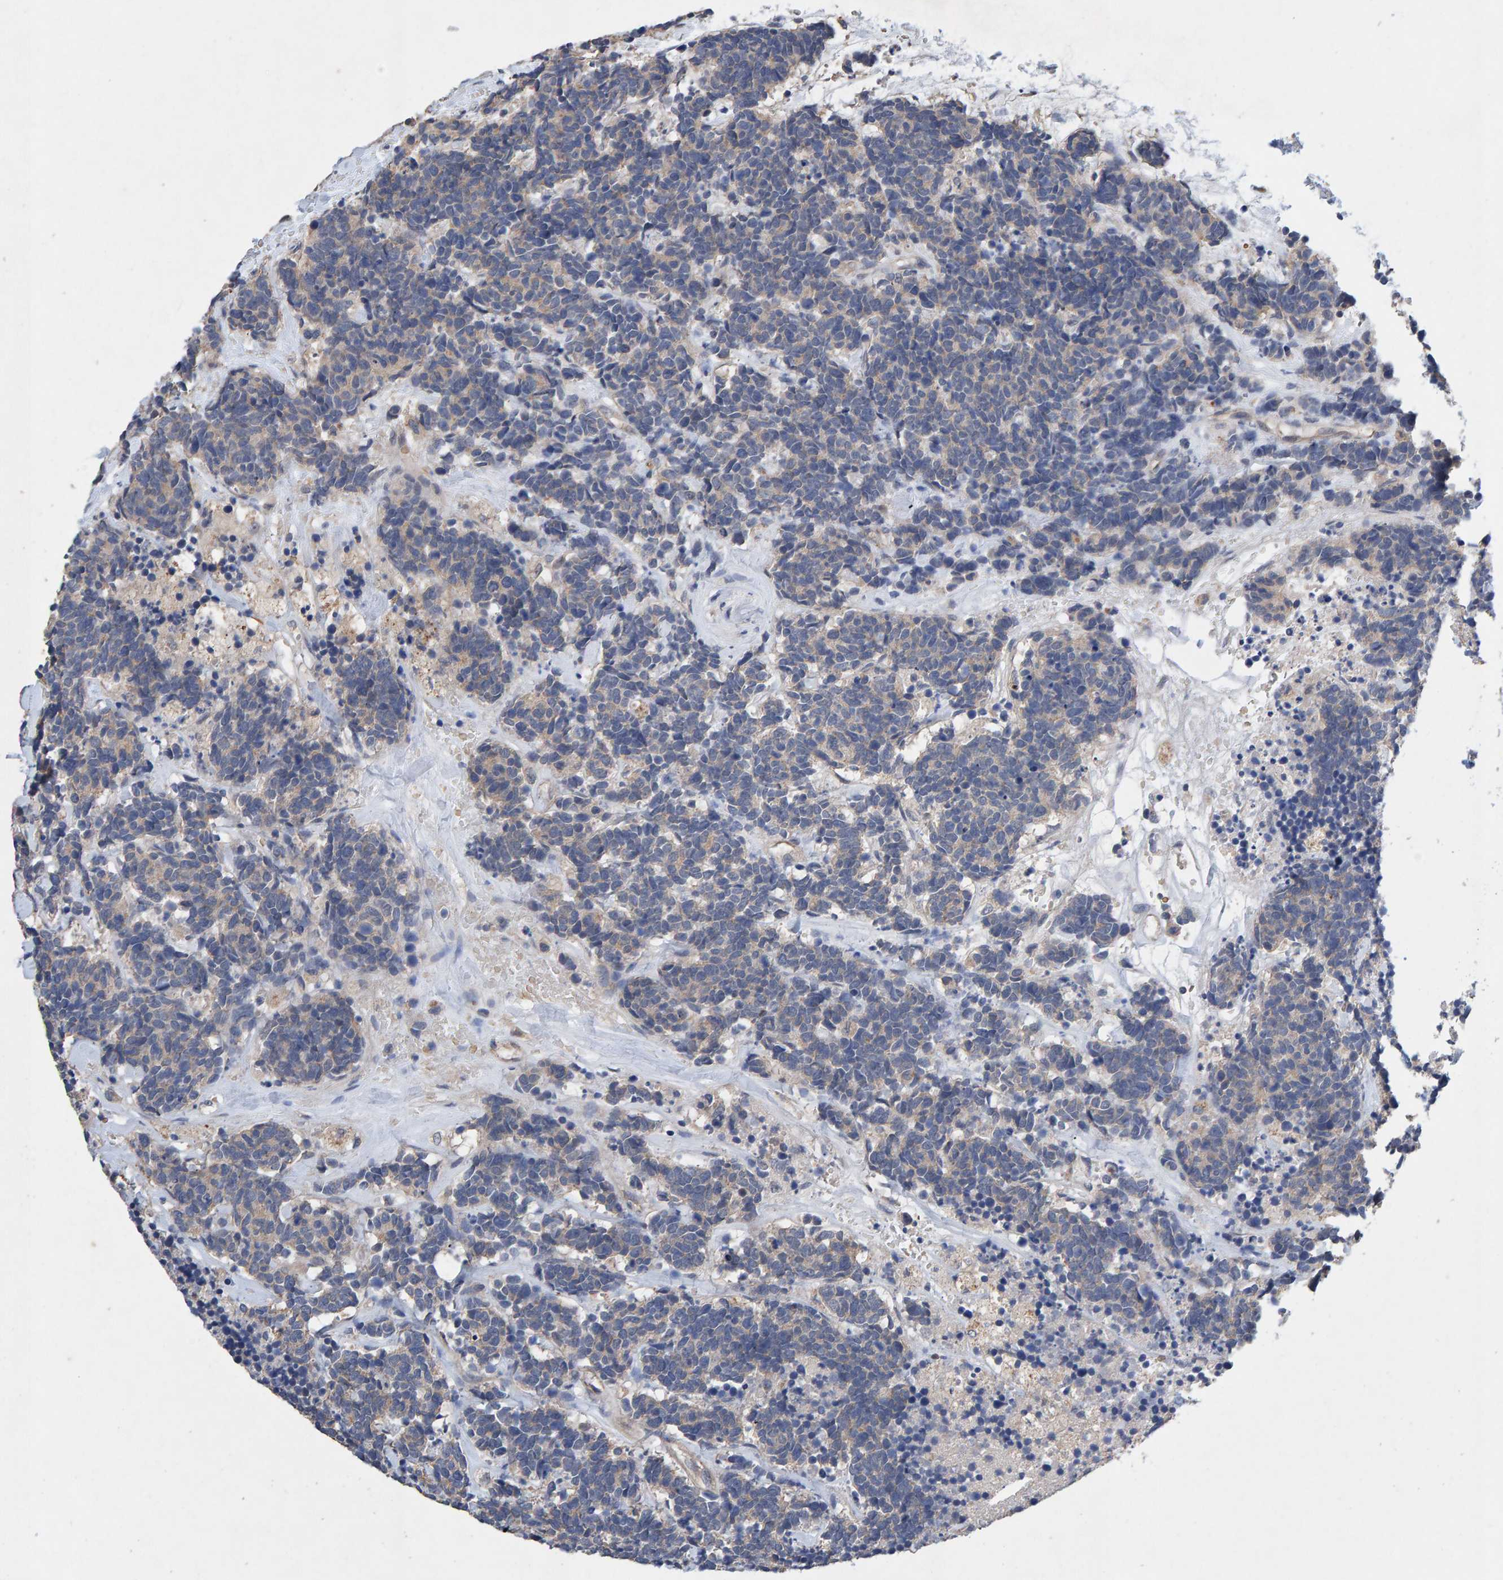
{"staining": {"intensity": "weak", "quantity": "25%-75%", "location": "cytoplasmic/membranous"}, "tissue": "carcinoid", "cell_type": "Tumor cells", "image_type": "cancer", "snomed": [{"axis": "morphology", "description": "Carcinoma, NOS"}, {"axis": "morphology", "description": "Carcinoid, malignant, NOS"}, {"axis": "topography", "description": "Urinary bladder"}], "caption": "Brown immunohistochemical staining in human carcinoma shows weak cytoplasmic/membranous staining in about 25%-75% of tumor cells.", "gene": "EFR3A", "patient": {"sex": "male", "age": 57}}